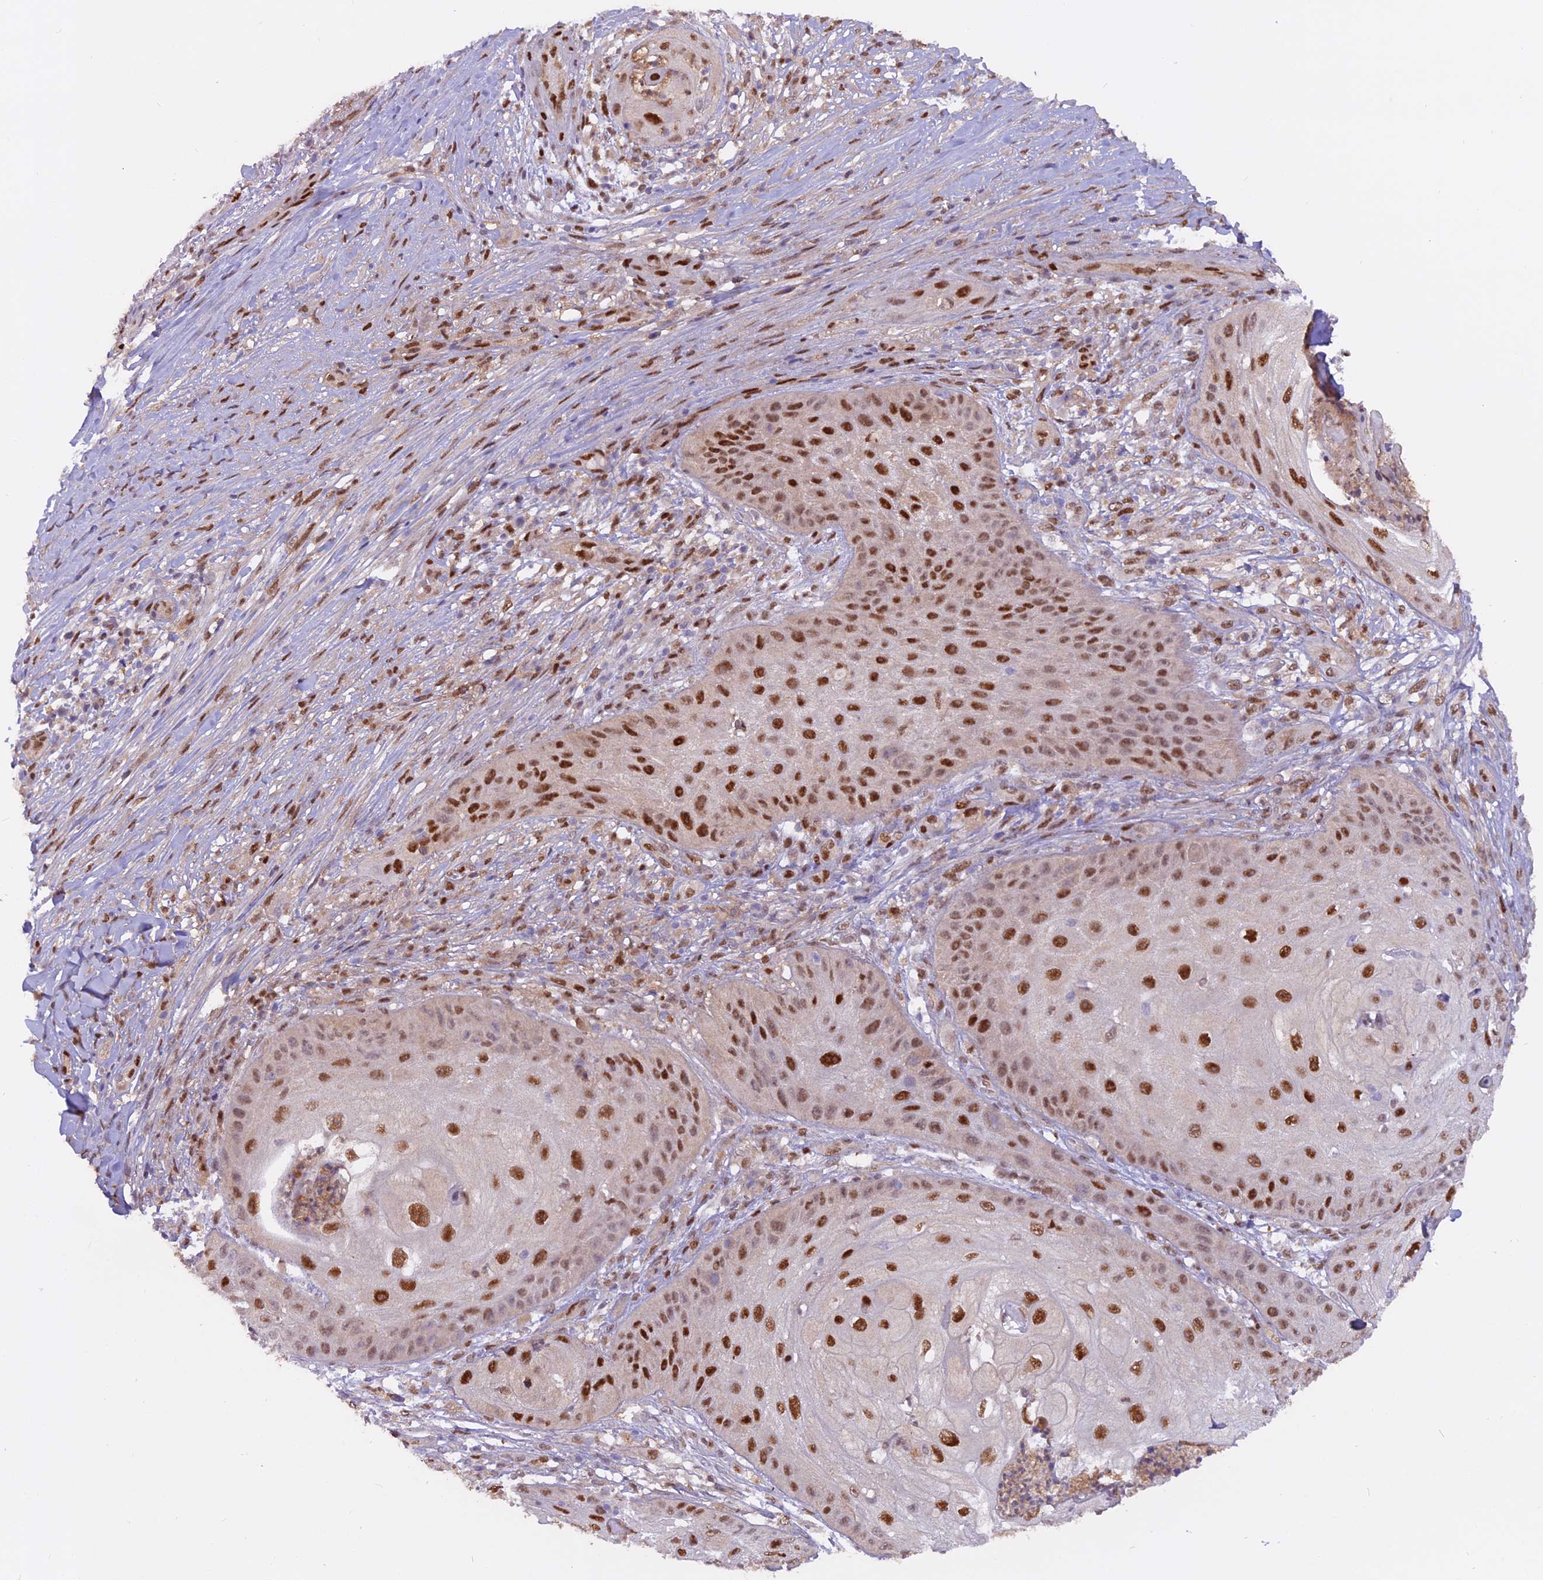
{"staining": {"intensity": "strong", "quantity": ">75%", "location": "nuclear"}, "tissue": "skin cancer", "cell_type": "Tumor cells", "image_type": "cancer", "snomed": [{"axis": "morphology", "description": "Squamous cell carcinoma, NOS"}, {"axis": "topography", "description": "Skin"}], "caption": "Tumor cells exhibit strong nuclear expression in approximately >75% of cells in skin cancer.", "gene": "NPEPL1", "patient": {"sex": "male", "age": 70}}